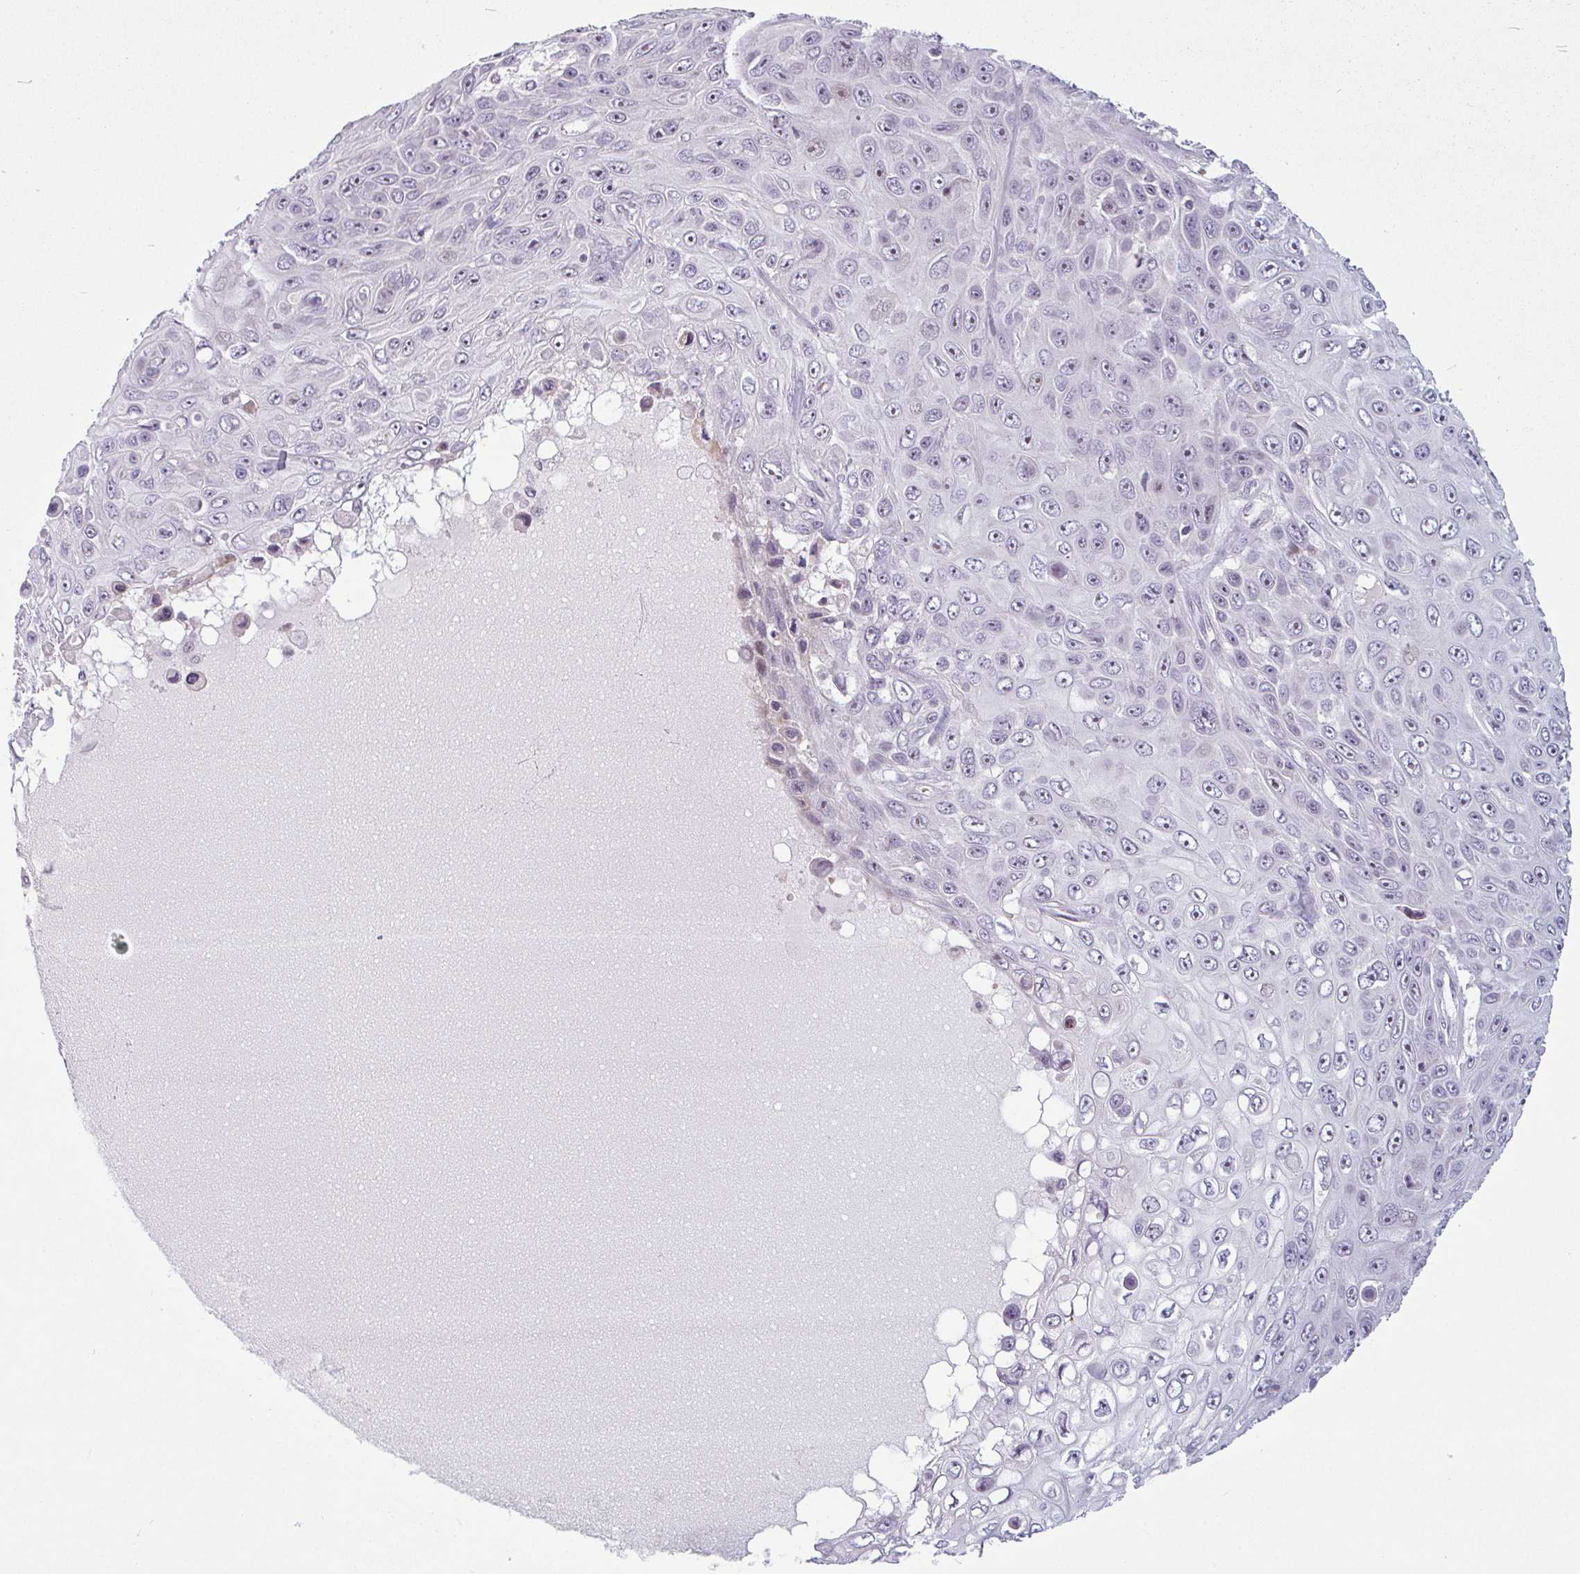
{"staining": {"intensity": "negative", "quantity": "none", "location": "none"}, "tissue": "skin cancer", "cell_type": "Tumor cells", "image_type": "cancer", "snomed": [{"axis": "morphology", "description": "Squamous cell carcinoma, NOS"}, {"axis": "topography", "description": "Skin"}], "caption": "Immunohistochemistry of skin cancer reveals no staining in tumor cells.", "gene": "TMEM119", "patient": {"sex": "male", "age": 82}}